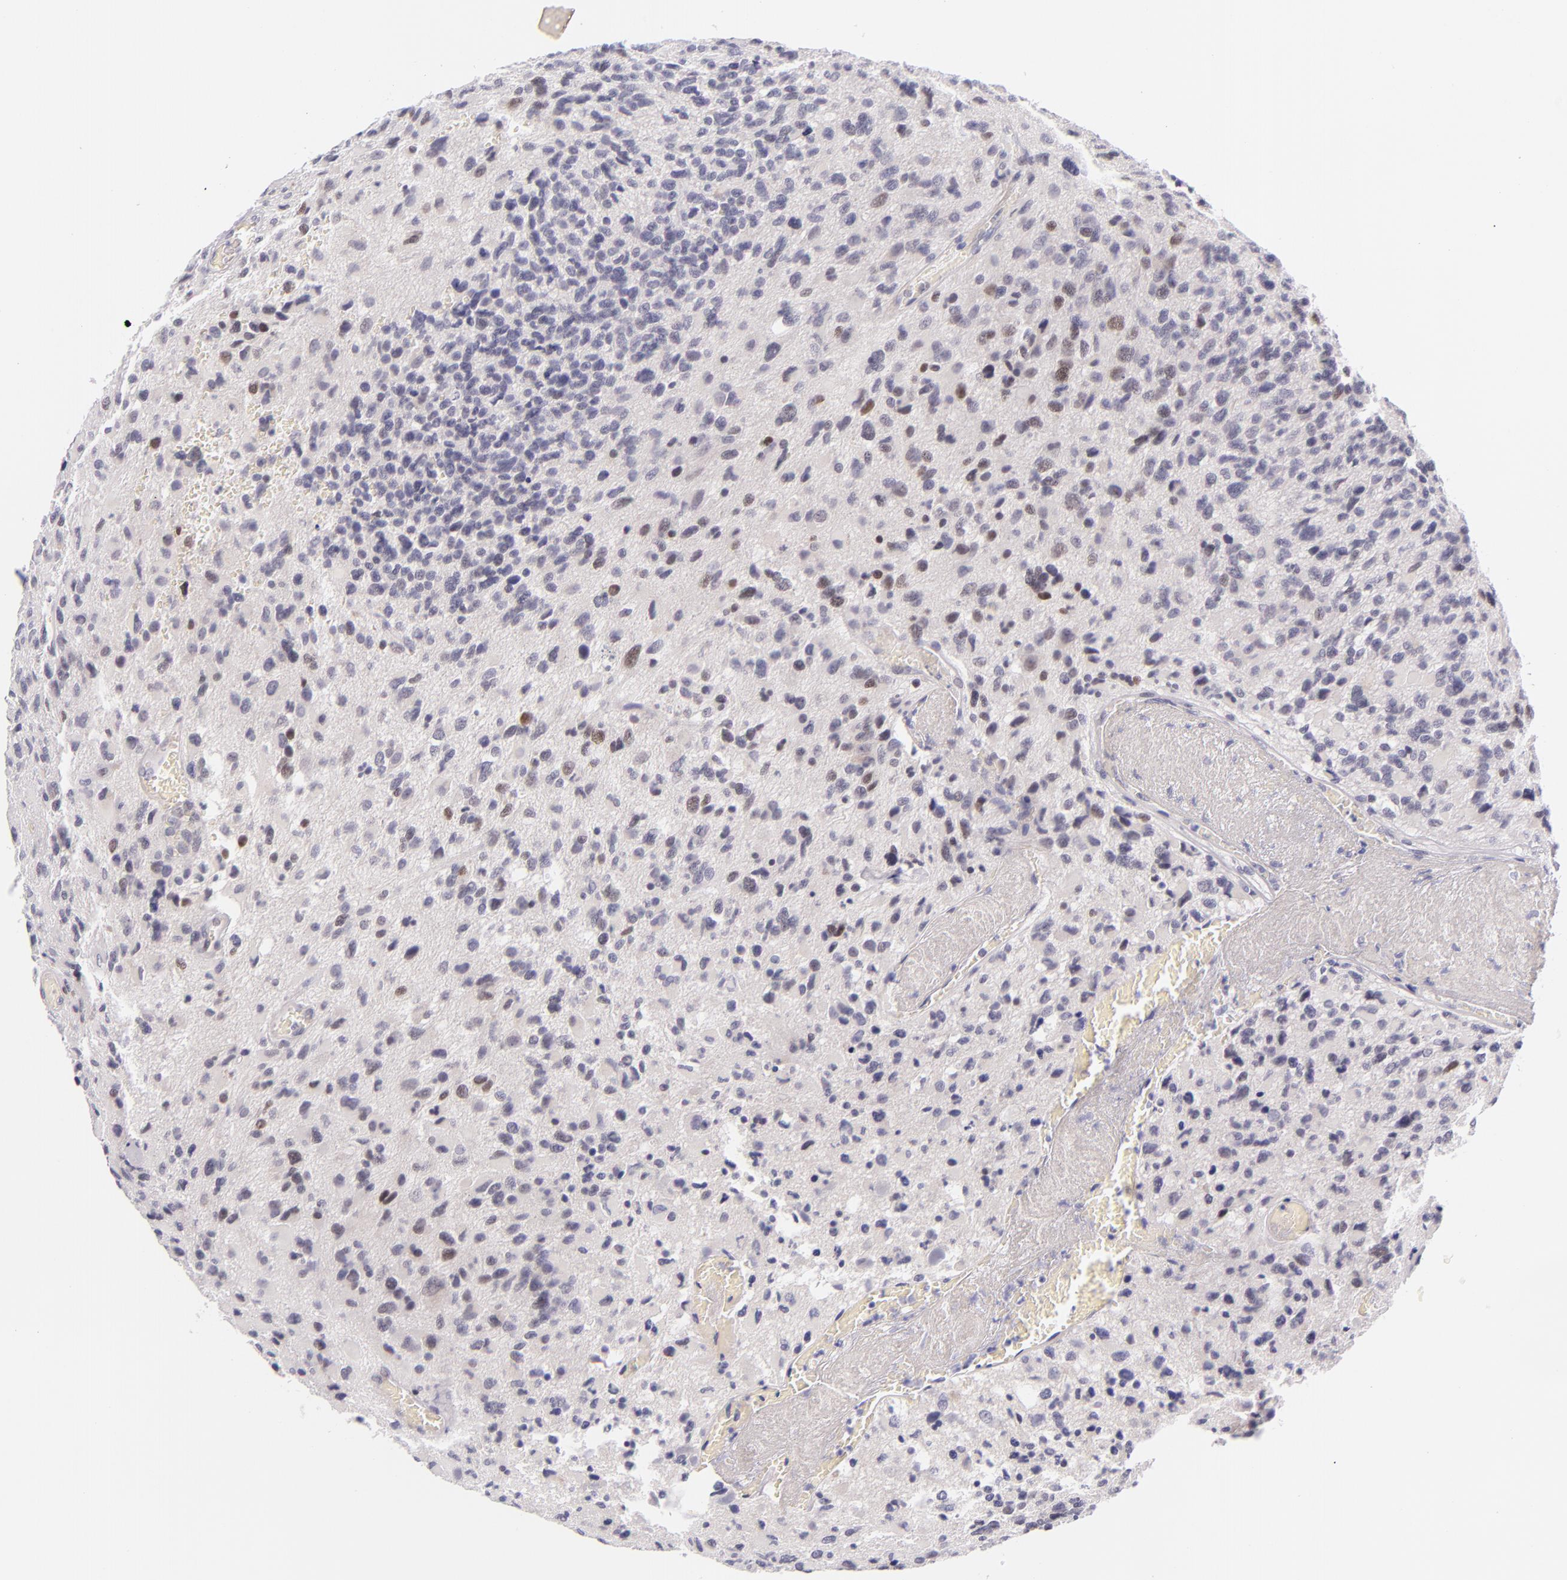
{"staining": {"intensity": "negative", "quantity": "none", "location": "none"}, "tissue": "glioma", "cell_type": "Tumor cells", "image_type": "cancer", "snomed": [{"axis": "morphology", "description": "Glioma, malignant, High grade"}, {"axis": "topography", "description": "Brain"}], "caption": "The micrograph displays no staining of tumor cells in glioma.", "gene": "BCL3", "patient": {"sex": "male", "age": 69}}